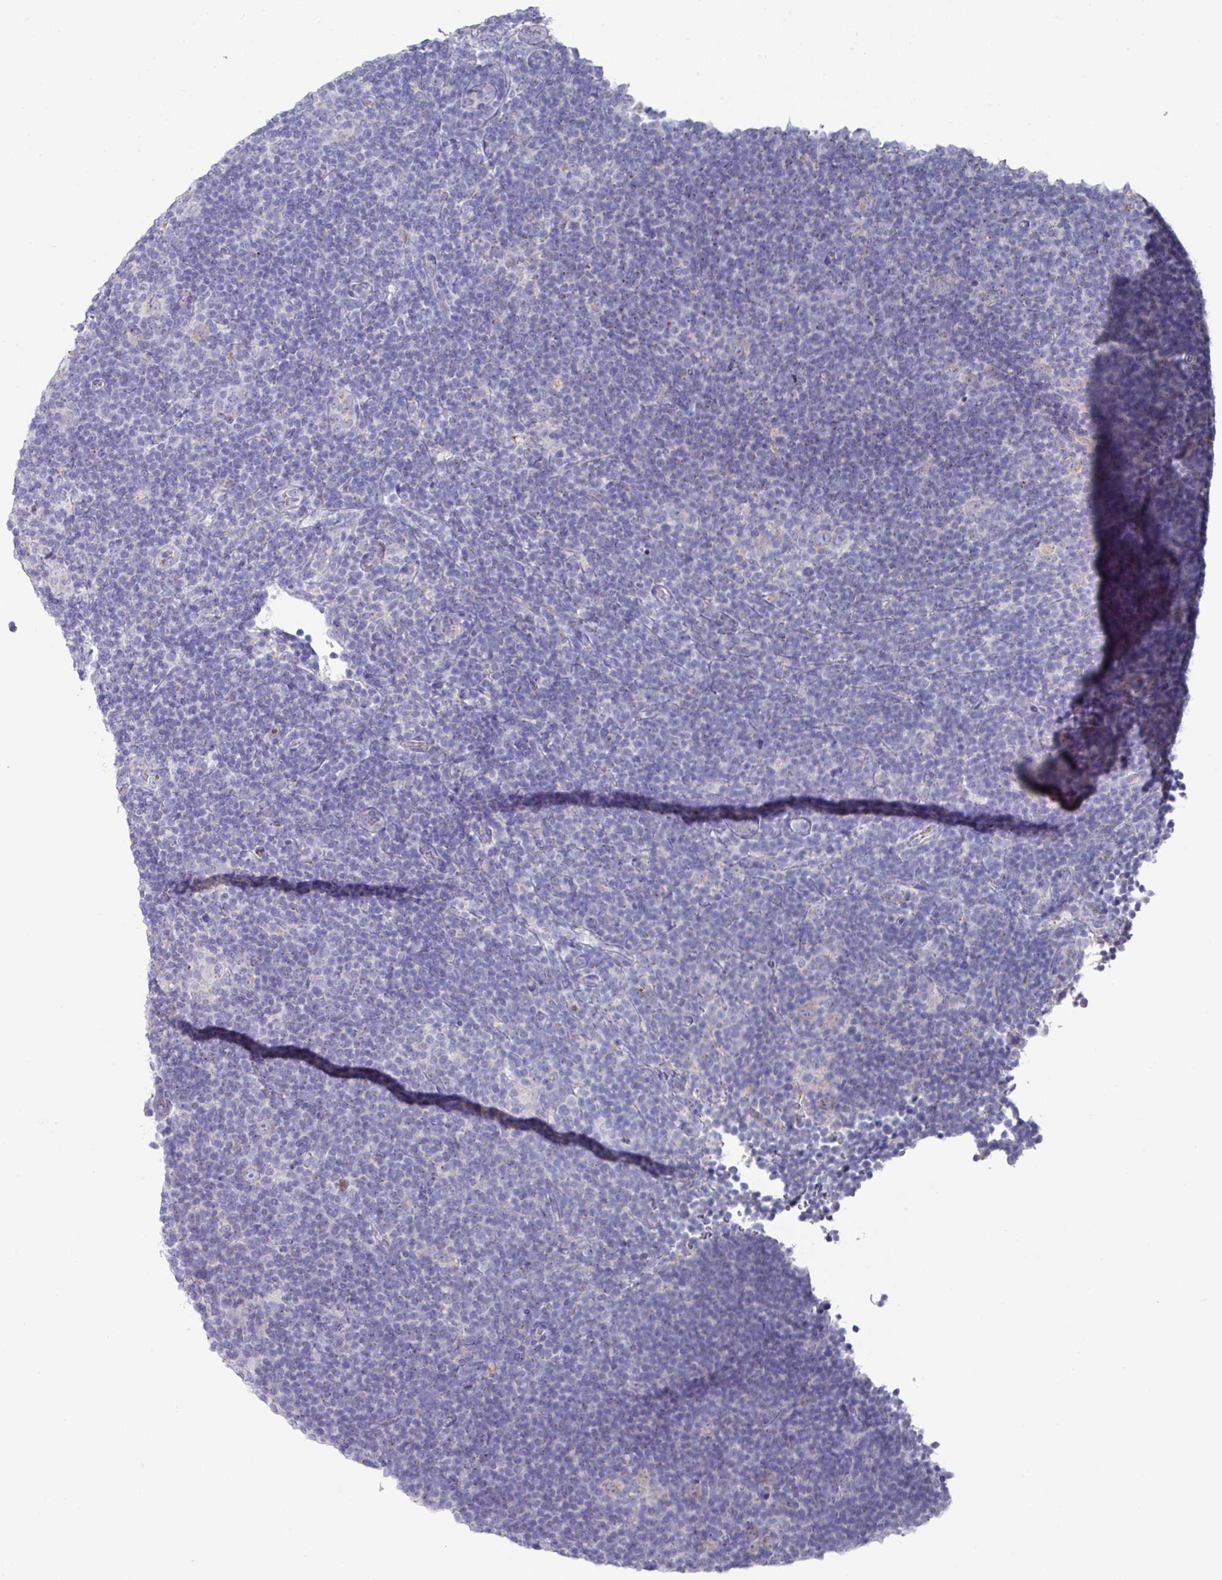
{"staining": {"intensity": "negative", "quantity": "none", "location": "none"}, "tissue": "lymphoma", "cell_type": "Tumor cells", "image_type": "cancer", "snomed": [{"axis": "morphology", "description": "Hodgkin's disease, NOS"}, {"axis": "topography", "description": "Lymph node"}], "caption": "An IHC micrograph of lymphoma is shown. There is no staining in tumor cells of lymphoma.", "gene": "VKORC1L1", "patient": {"sex": "female", "age": 57}}